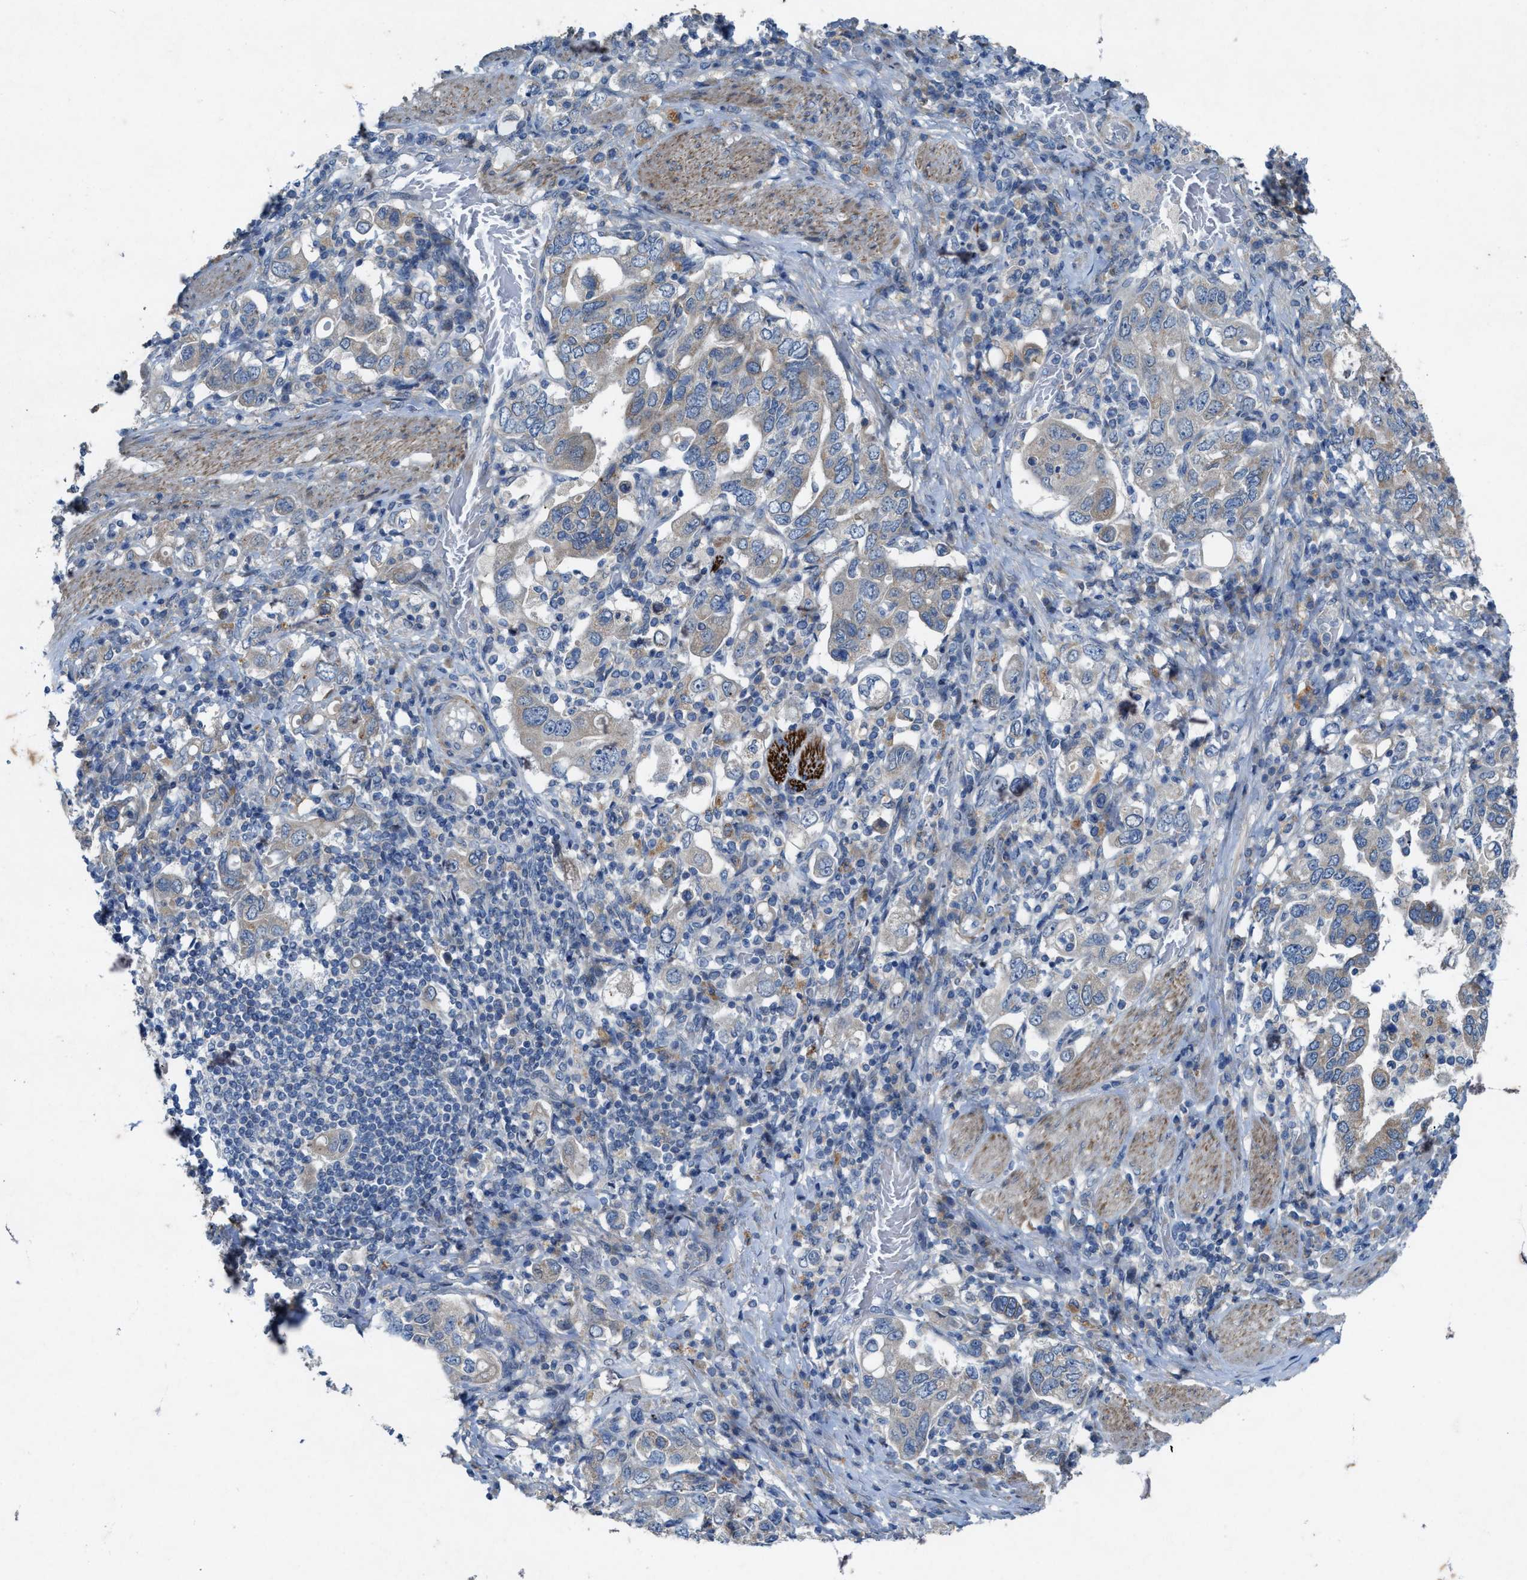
{"staining": {"intensity": "weak", "quantity": "<25%", "location": "cytoplasmic/membranous"}, "tissue": "stomach cancer", "cell_type": "Tumor cells", "image_type": "cancer", "snomed": [{"axis": "morphology", "description": "Adenocarcinoma, NOS"}, {"axis": "topography", "description": "Stomach, upper"}], "caption": "Immunohistochemical staining of human stomach adenocarcinoma exhibits no significant positivity in tumor cells.", "gene": "URGCP", "patient": {"sex": "male", "age": 62}}